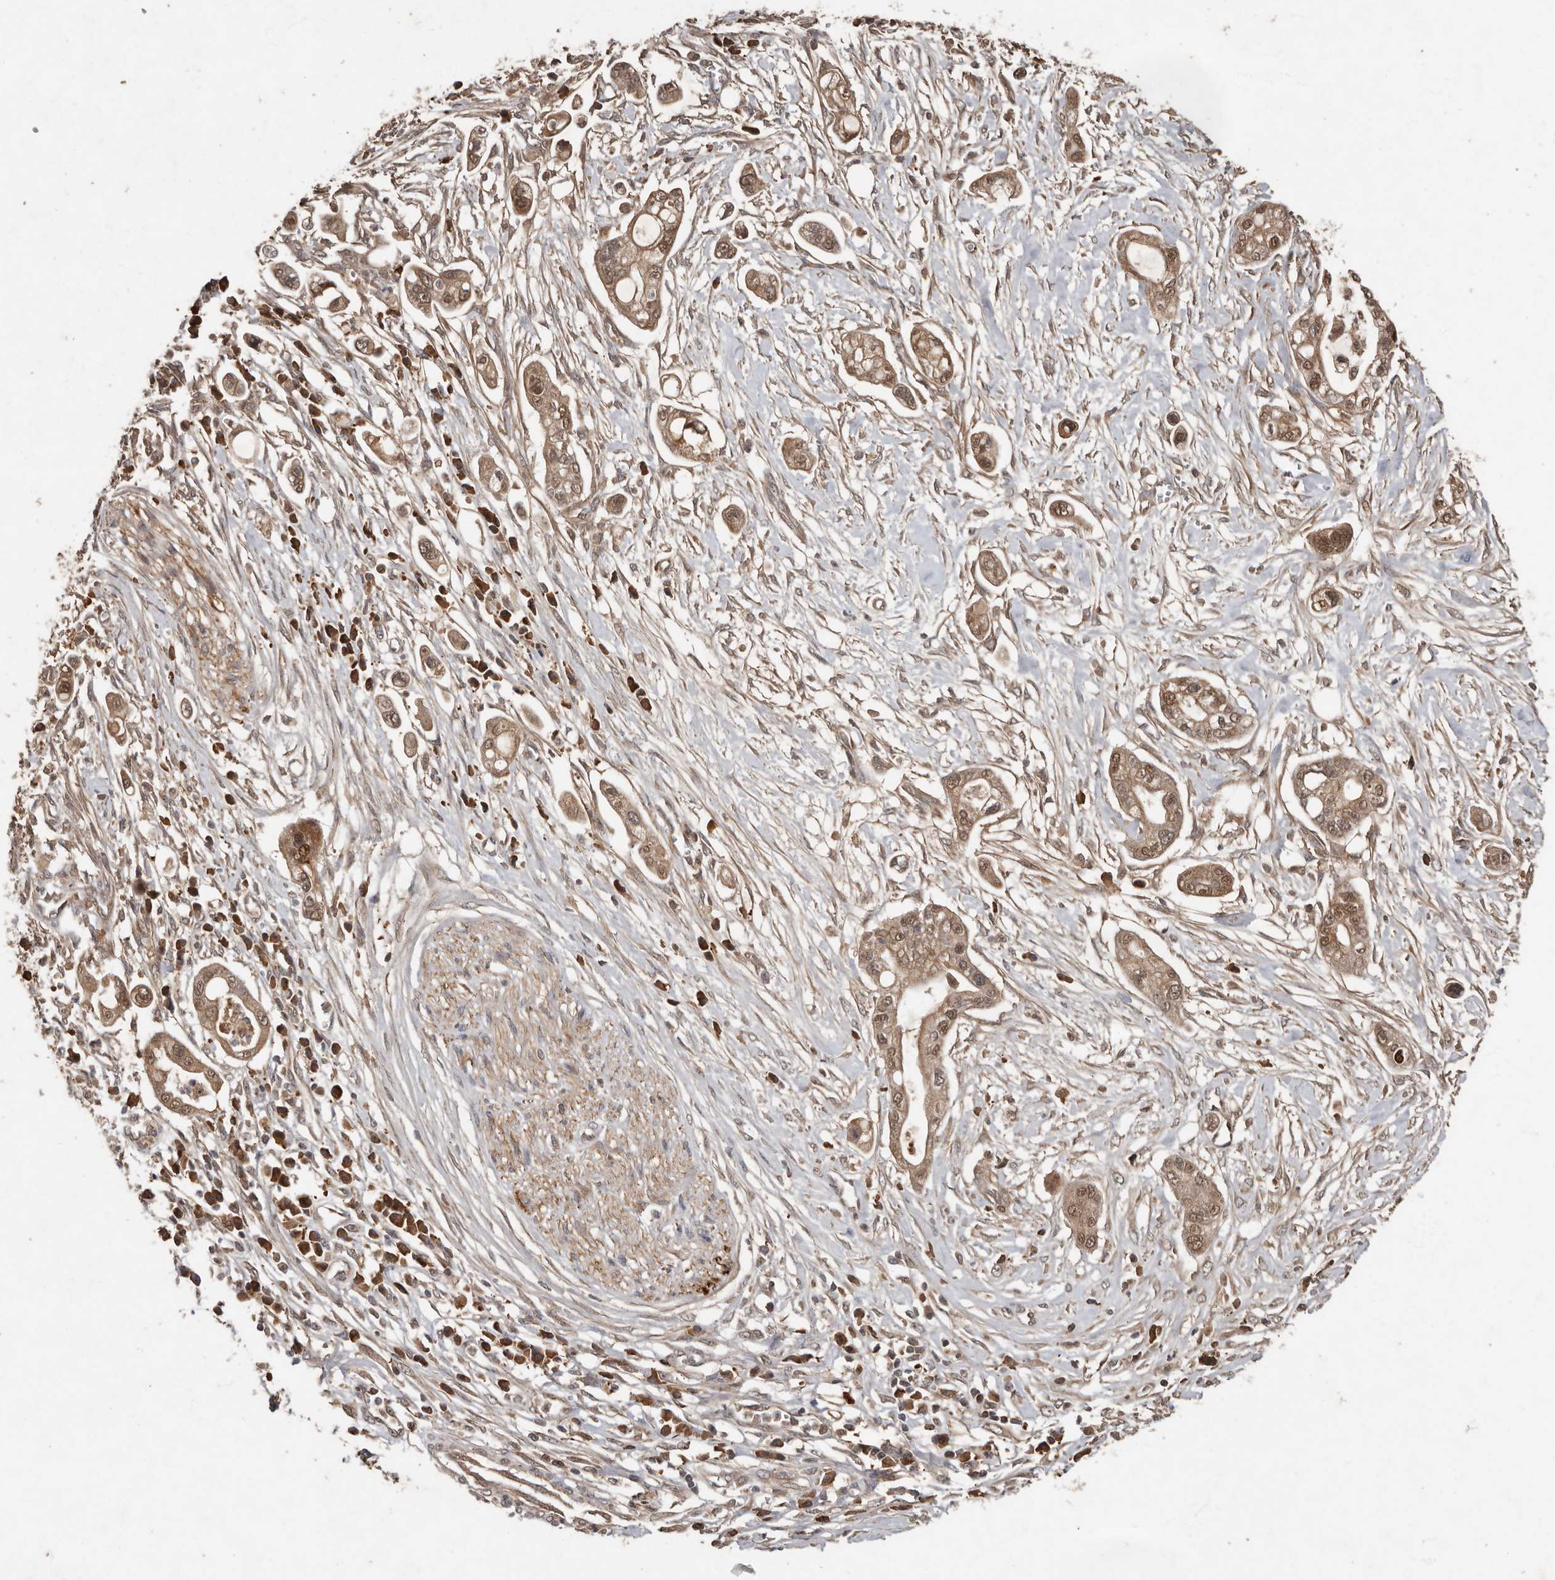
{"staining": {"intensity": "moderate", "quantity": ">75%", "location": "cytoplasmic/membranous,nuclear"}, "tissue": "pancreatic cancer", "cell_type": "Tumor cells", "image_type": "cancer", "snomed": [{"axis": "morphology", "description": "Adenocarcinoma, NOS"}, {"axis": "topography", "description": "Pancreas"}], "caption": "Tumor cells display medium levels of moderate cytoplasmic/membranous and nuclear expression in about >75% of cells in human pancreatic cancer (adenocarcinoma). (Stains: DAB in brown, nuclei in blue, Microscopy: brightfield microscopy at high magnification).", "gene": "KIF26B", "patient": {"sex": "male", "age": 68}}